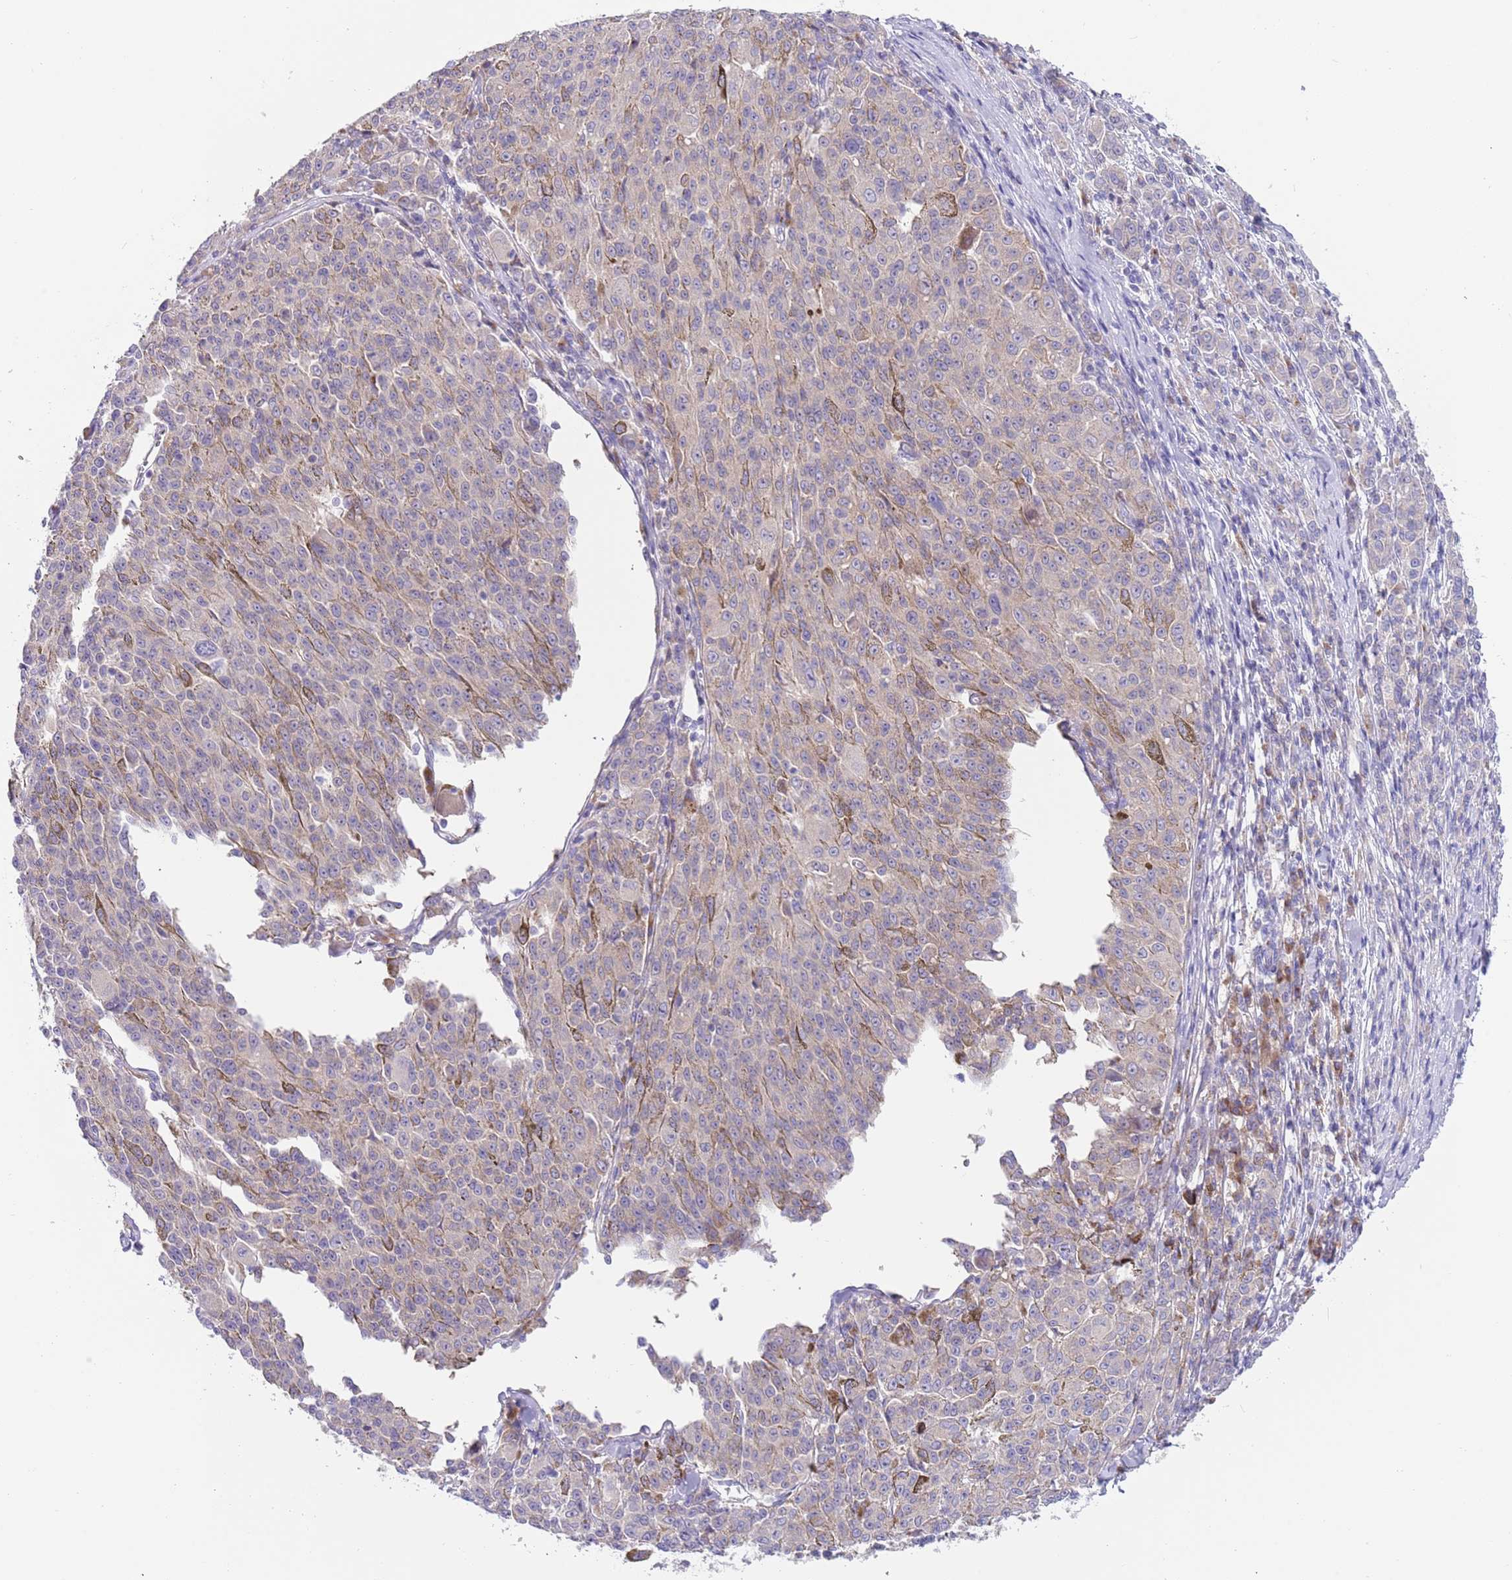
{"staining": {"intensity": "negative", "quantity": "none", "location": "none"}, "tissue": "melanoma", "cell_type": "Tumor cells", "image_type": "cancer", "snomed": [{"axis": "morphology", "description": "Malignant melanoma, NOS"}, {"axis": "topography", "description": "Skin"}], "caption": "DAB (3,3'-diaminobenzidine) immunohistochemical staining of melanoma displays no significant positivity in tumor cells.", "gene": "TYW1", "patient": {"sex": "female", "age": 52}}